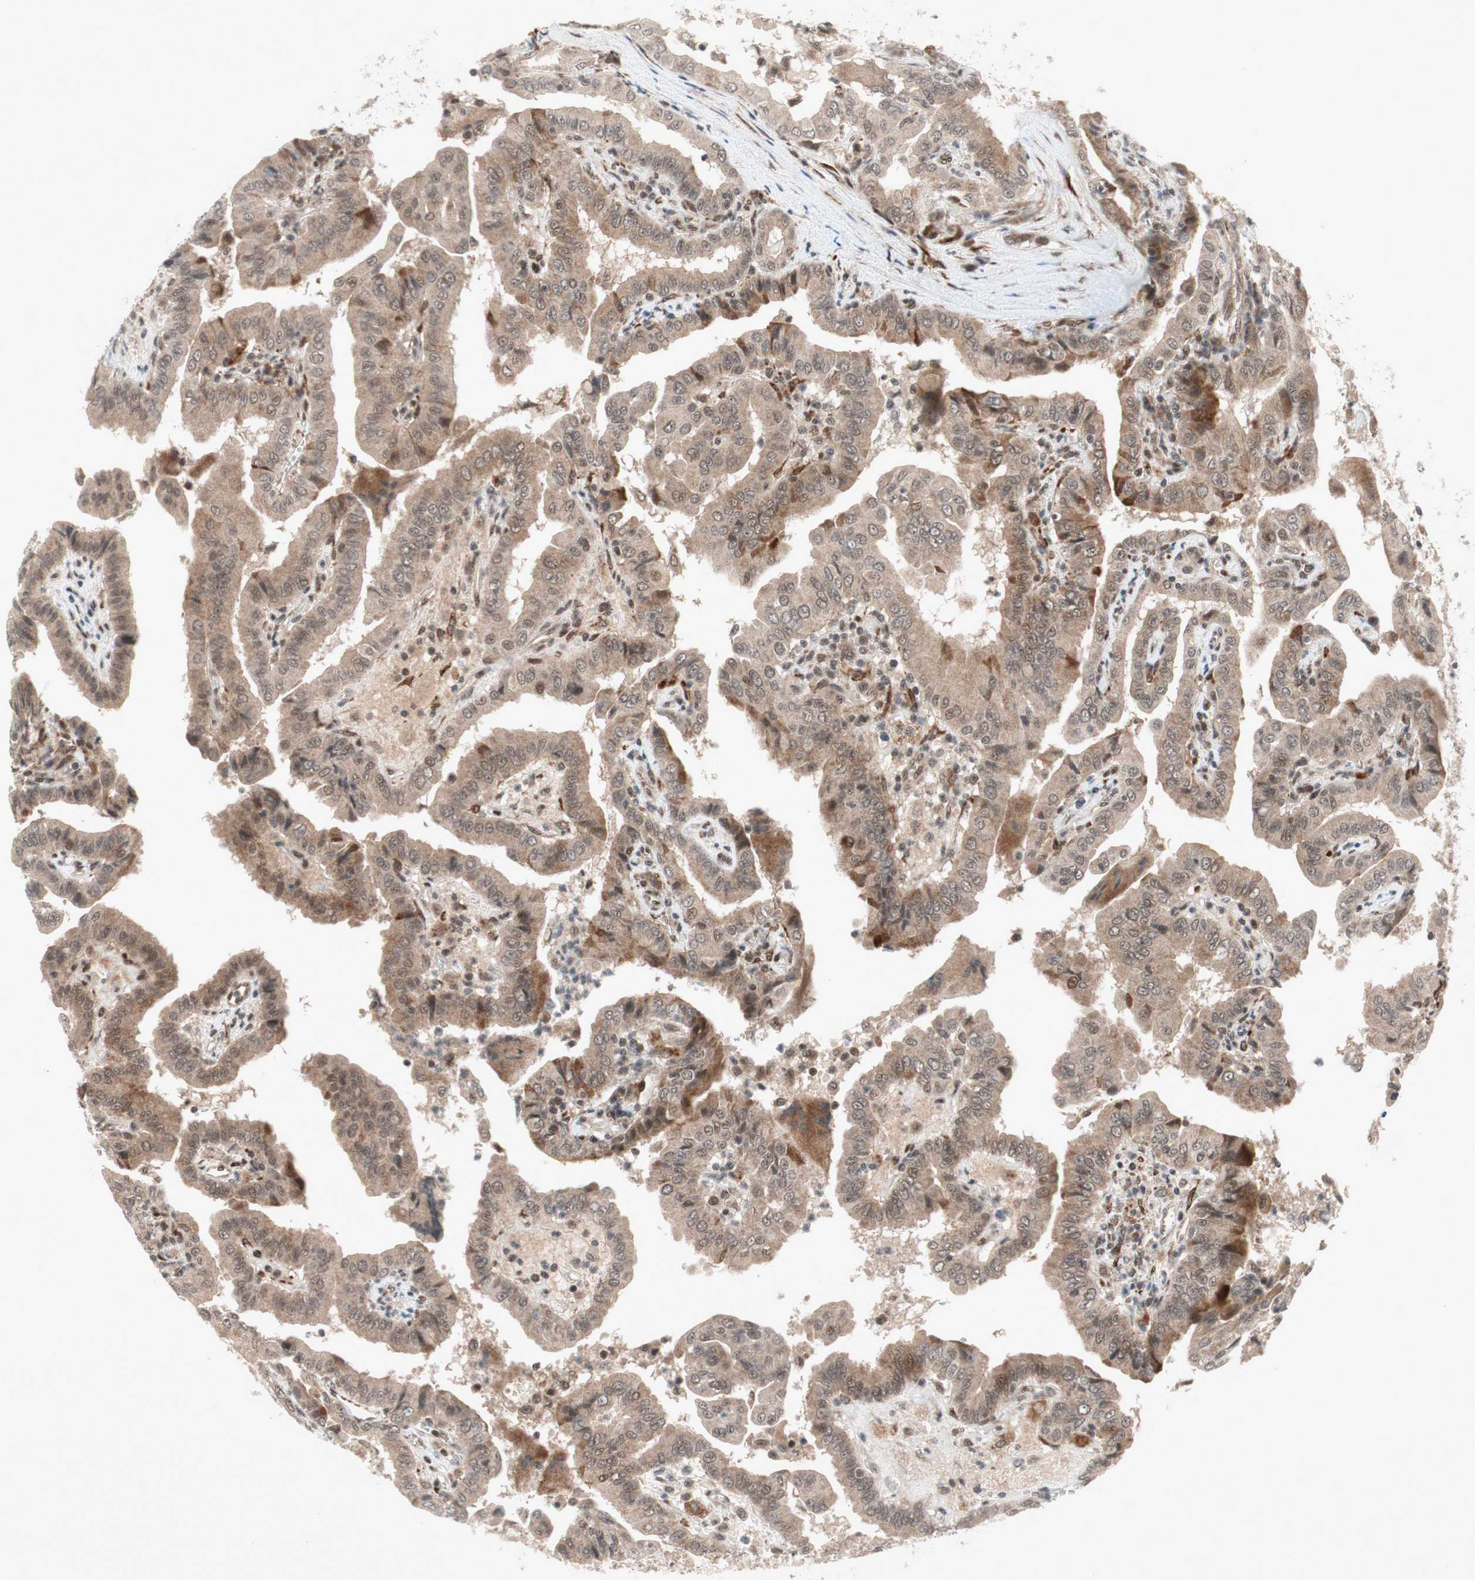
{"staining": {"intensity": "weak", "quantity": ">75%", "location": "cytoplasmic/membranous"}, "tissue": "thyroid cancer", "cell_type": "Tumor cells", "image_type": "cancer", "snomed": [{"axis": "morphology", "description": "Papillary adenocarcinoma, NOS"}, {"axis": "topography", "description": "Thyroid gland"}], "caption": "IHC of thyroid cancer exhibits low levels of weak cytoplasmic/membranous staining in about >75% of tumor cells.", "gene": "TCF12", "patient": {"sex": "male", "age": 33}}